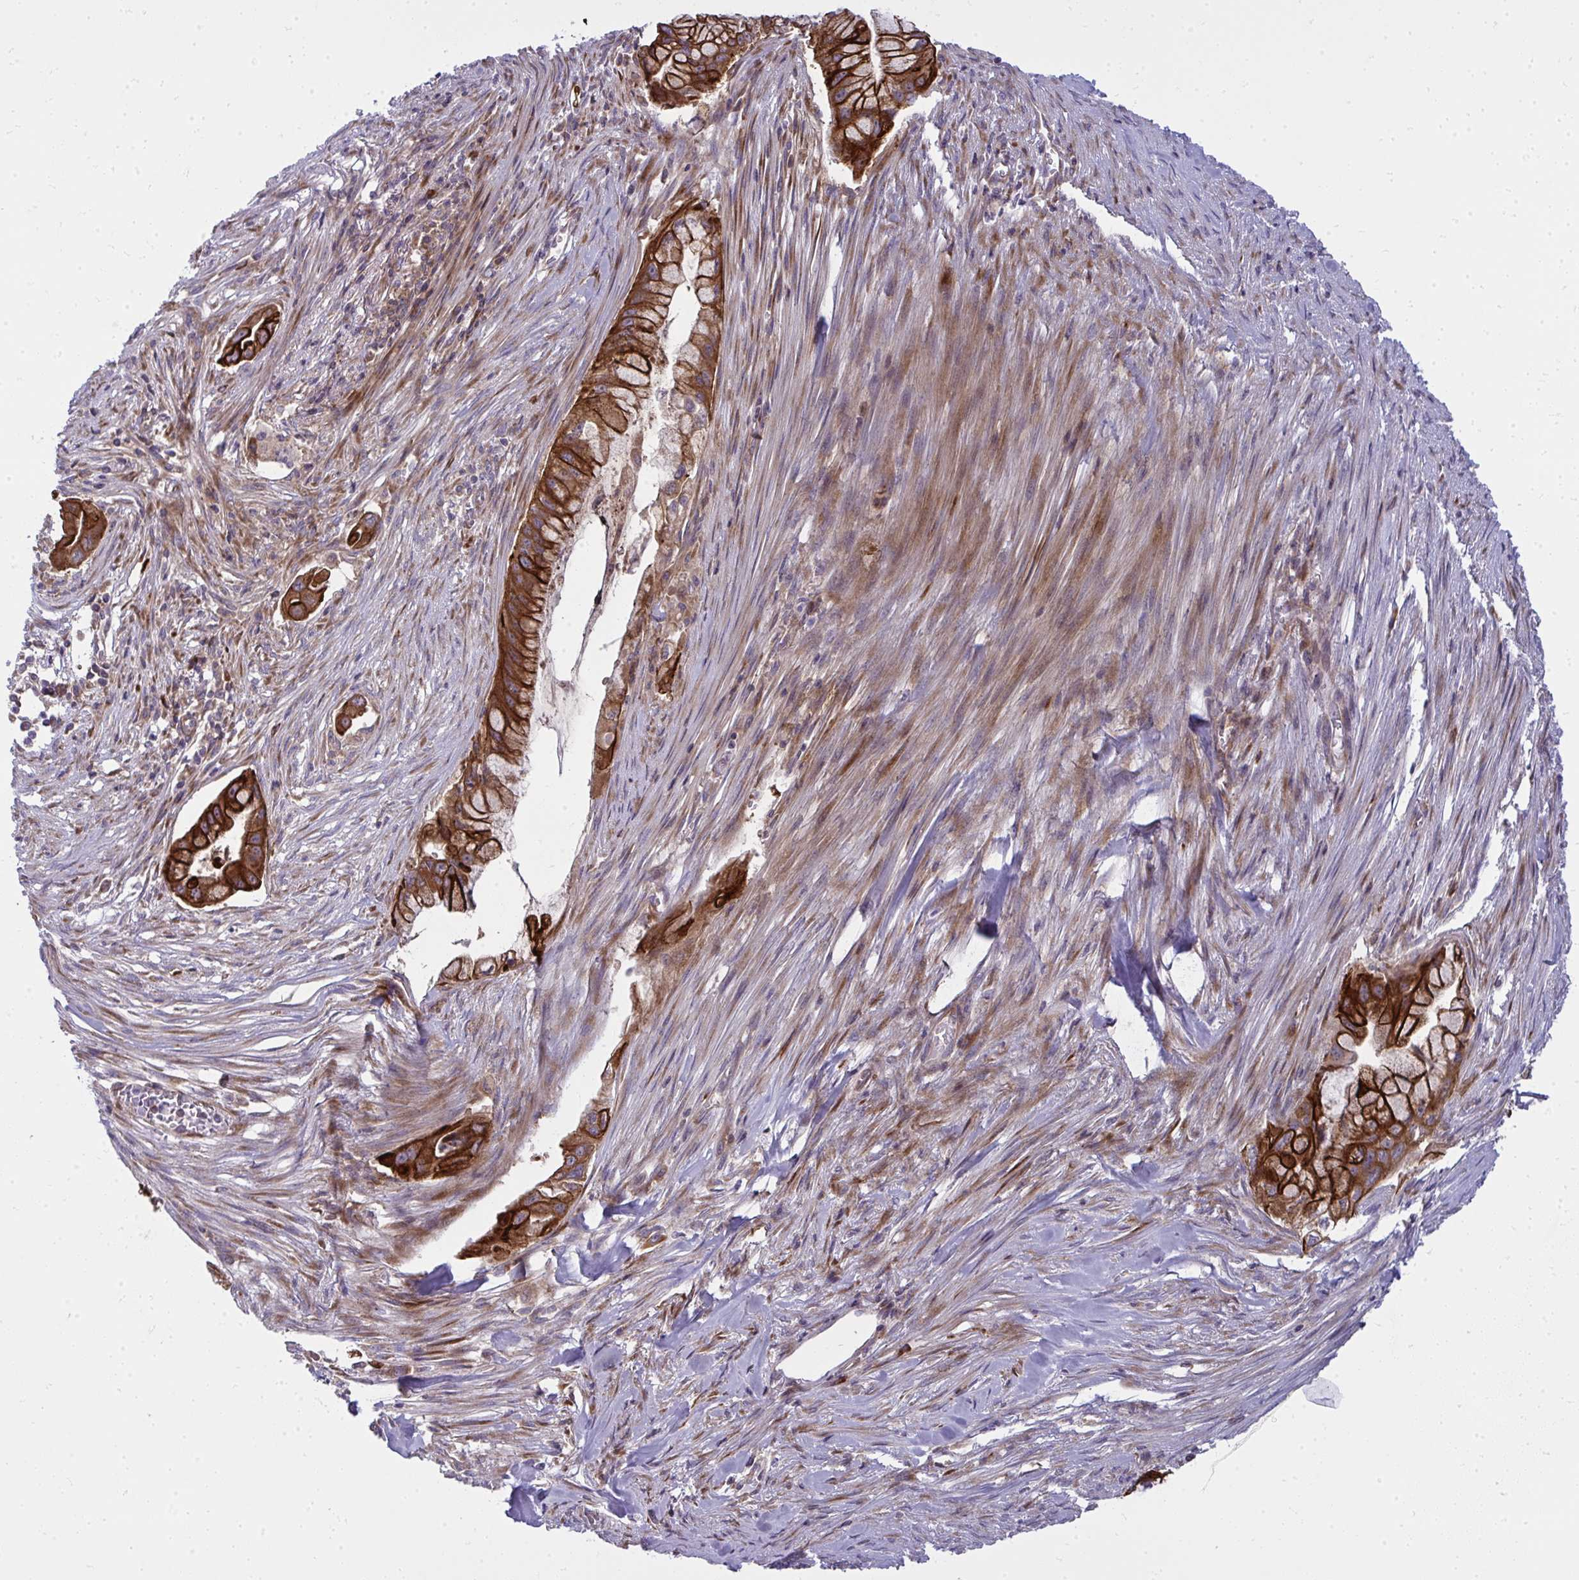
{"staining": {"intensity": "strong", "quantity": ">75%", "location": "cytoplasmic/membranous"}, "tissue": "pancreatic cancer", "cell_type": "Tumor cells", "image_type": "cancer", "snomed": [{"axis": "morphology", "description": "Adenocarcinoma, NOS"}, {"axis": "topography", "description": "Pancreas"}], "caption": "The histopathology image displays immunohistochemical staining of pancreatic adenocarcinoma. There is strong cytoplasmic/membranous expression is present in about >75% of tumor cells.", "gene": "GFPT2", "patient": {"sex": "male", "age": 48}}